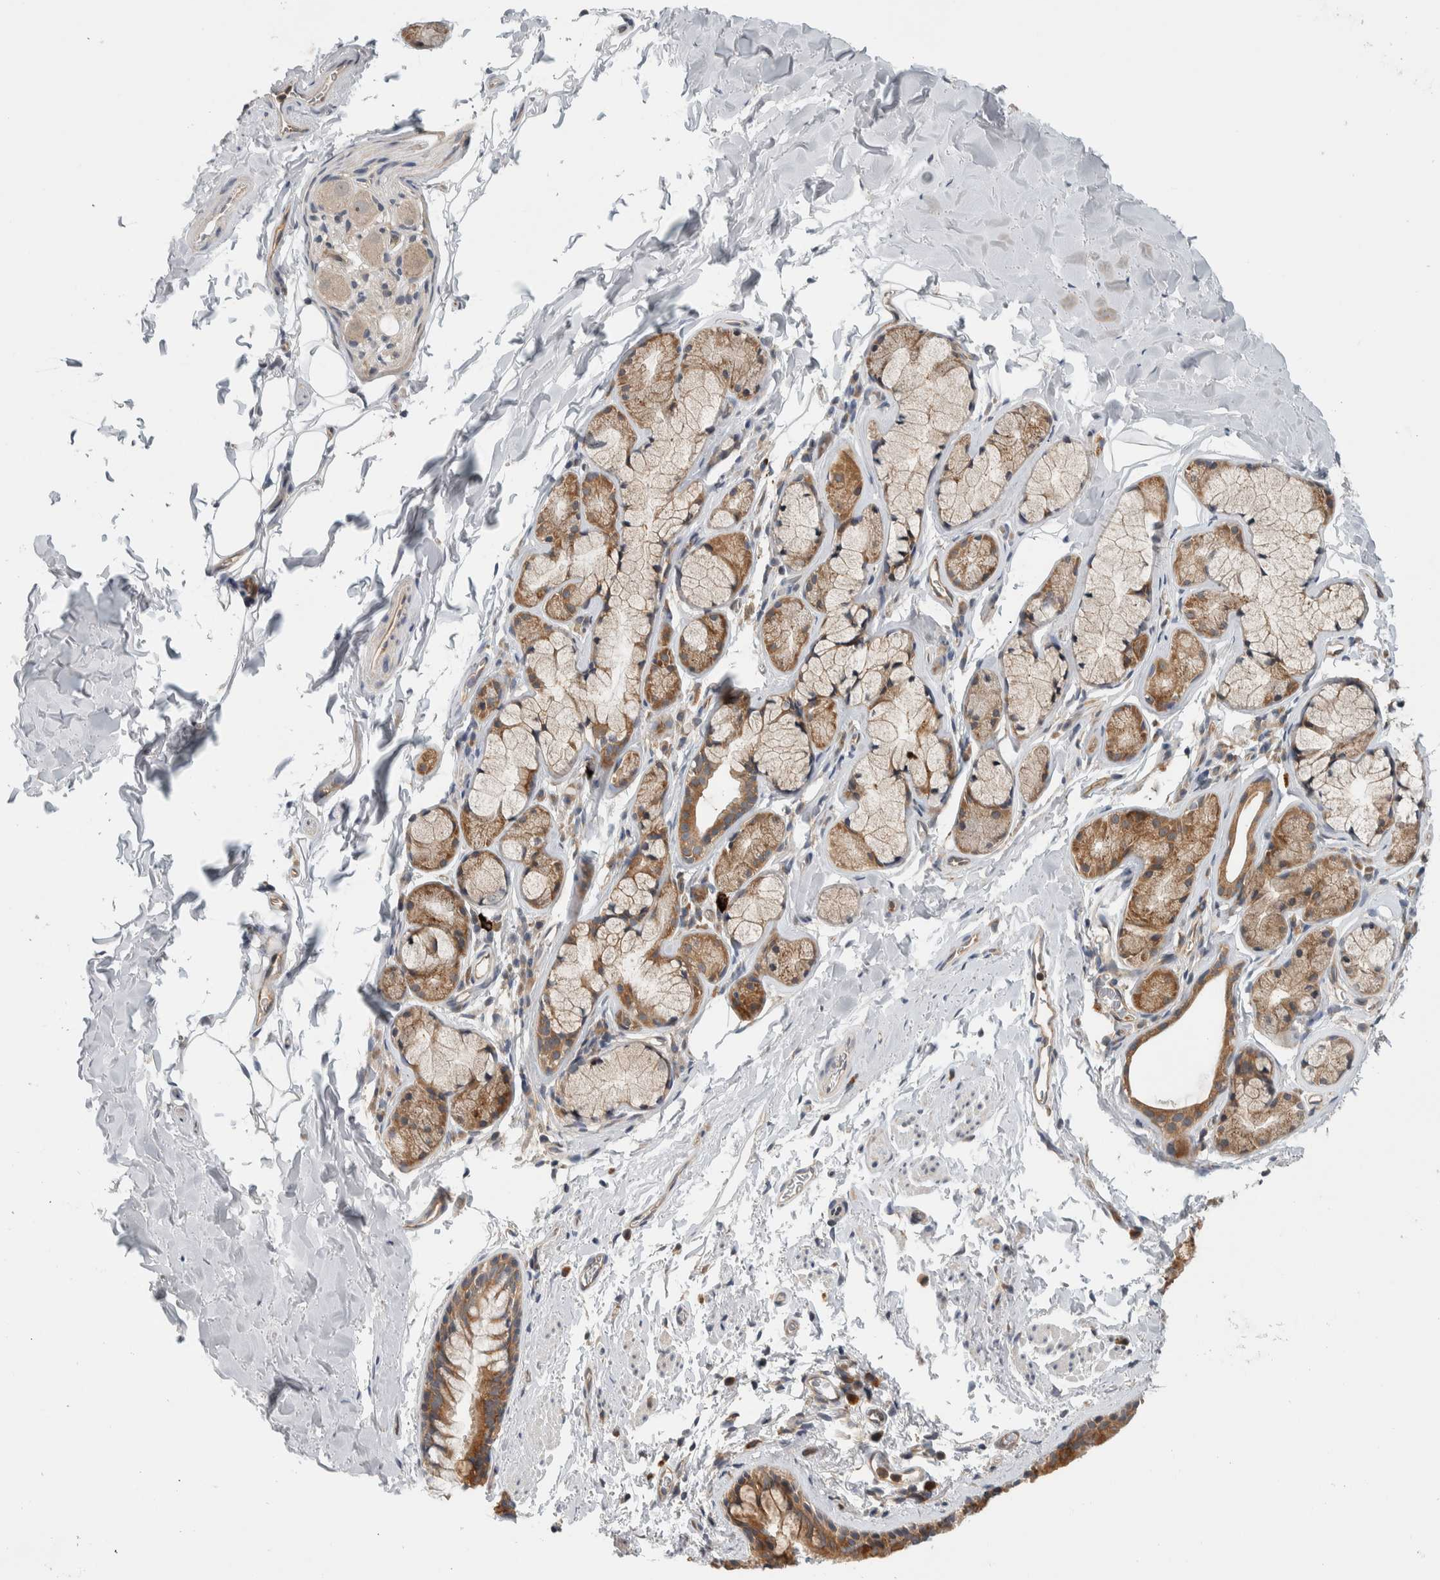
{"staining": {"intensity": "moderate", "quantity": ">75%", "location": "cytoplasmic/membranous"}, "tissue": "bronchus", "cell_type": "Respiratory epithelial cells", "image_type": "normal", "snomed": [{"axis": "morphology", "description": "Normal tissue, NOS"}, {"axis": "topography", "description": "Cartilage tissue"}, {"axis": "topography", "description": "Bronchus"}, {"axis": "topography", "description": "Lung"}], "caption": "Protein expression analysis of unremarkable human bronchus reveals moderate cytoplasmic/membranous positivity in about >75% of respiratory epithelial cells.", "gene": "CCDC43", "patient": {"sex": "male", "age": 64}}